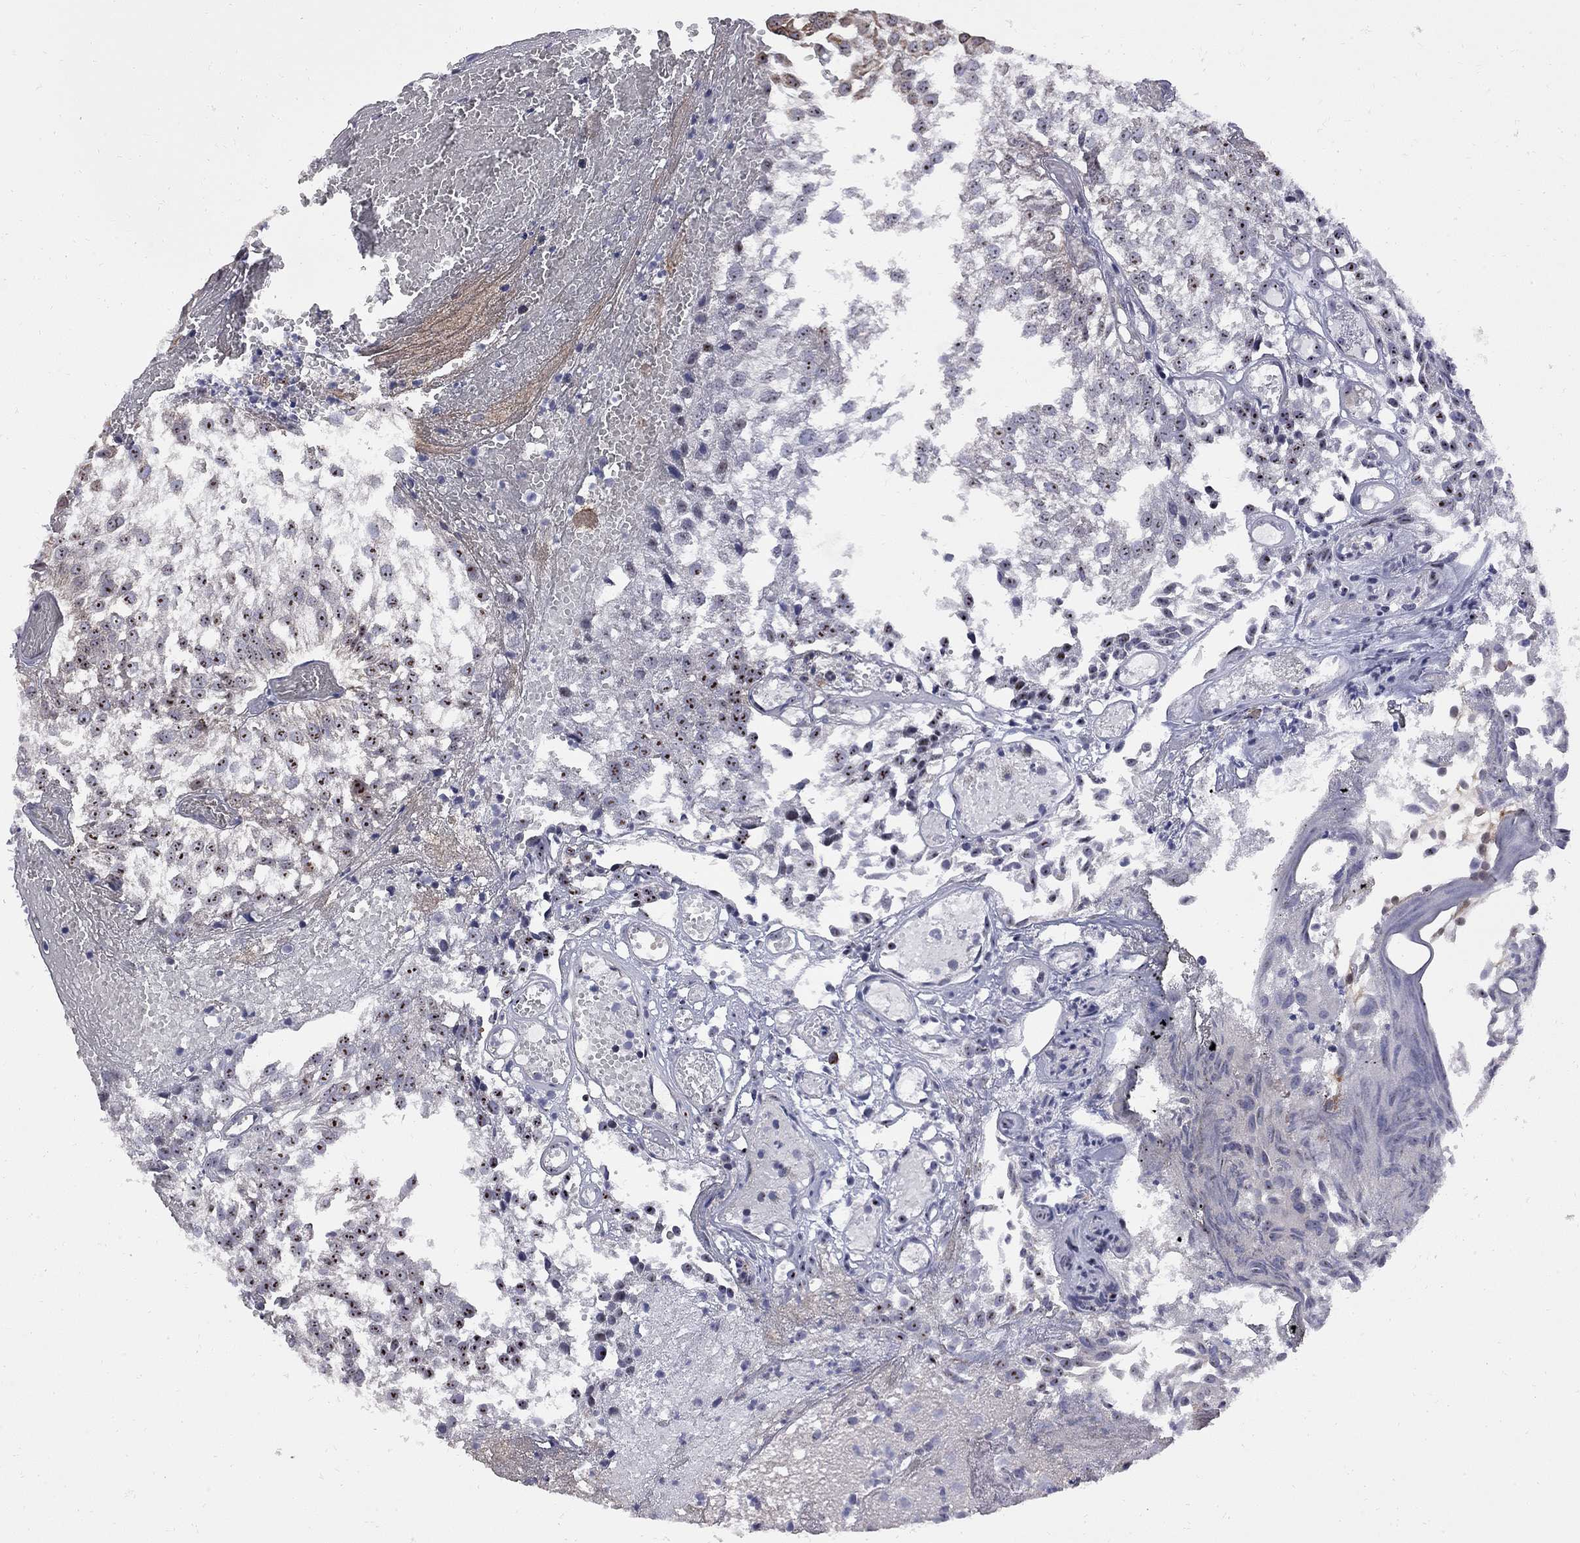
{"staining": {"intensity": "moderate", "quantity": "25%-75%", "location": "nuclear"}, "tissue": "urothelial cancer", "cell_type": "Tumor cells", "image_type": "cancer", "snomed": [{"axis": "morphology", "description": "Urothelial carcinoma, Low grade"}, {"axis": "topography", "description": "Urinary bladder"}], "caption": "DAB (3,3'-diaminobenzidine) immunohistochemical staining of human low-grade urothelial carcinoma displays moderate nuclear protein expression in approximately 25%-75% of tumor cells.", "gene": "DHX33", "patient": {"sex": "male", "age": 79}}